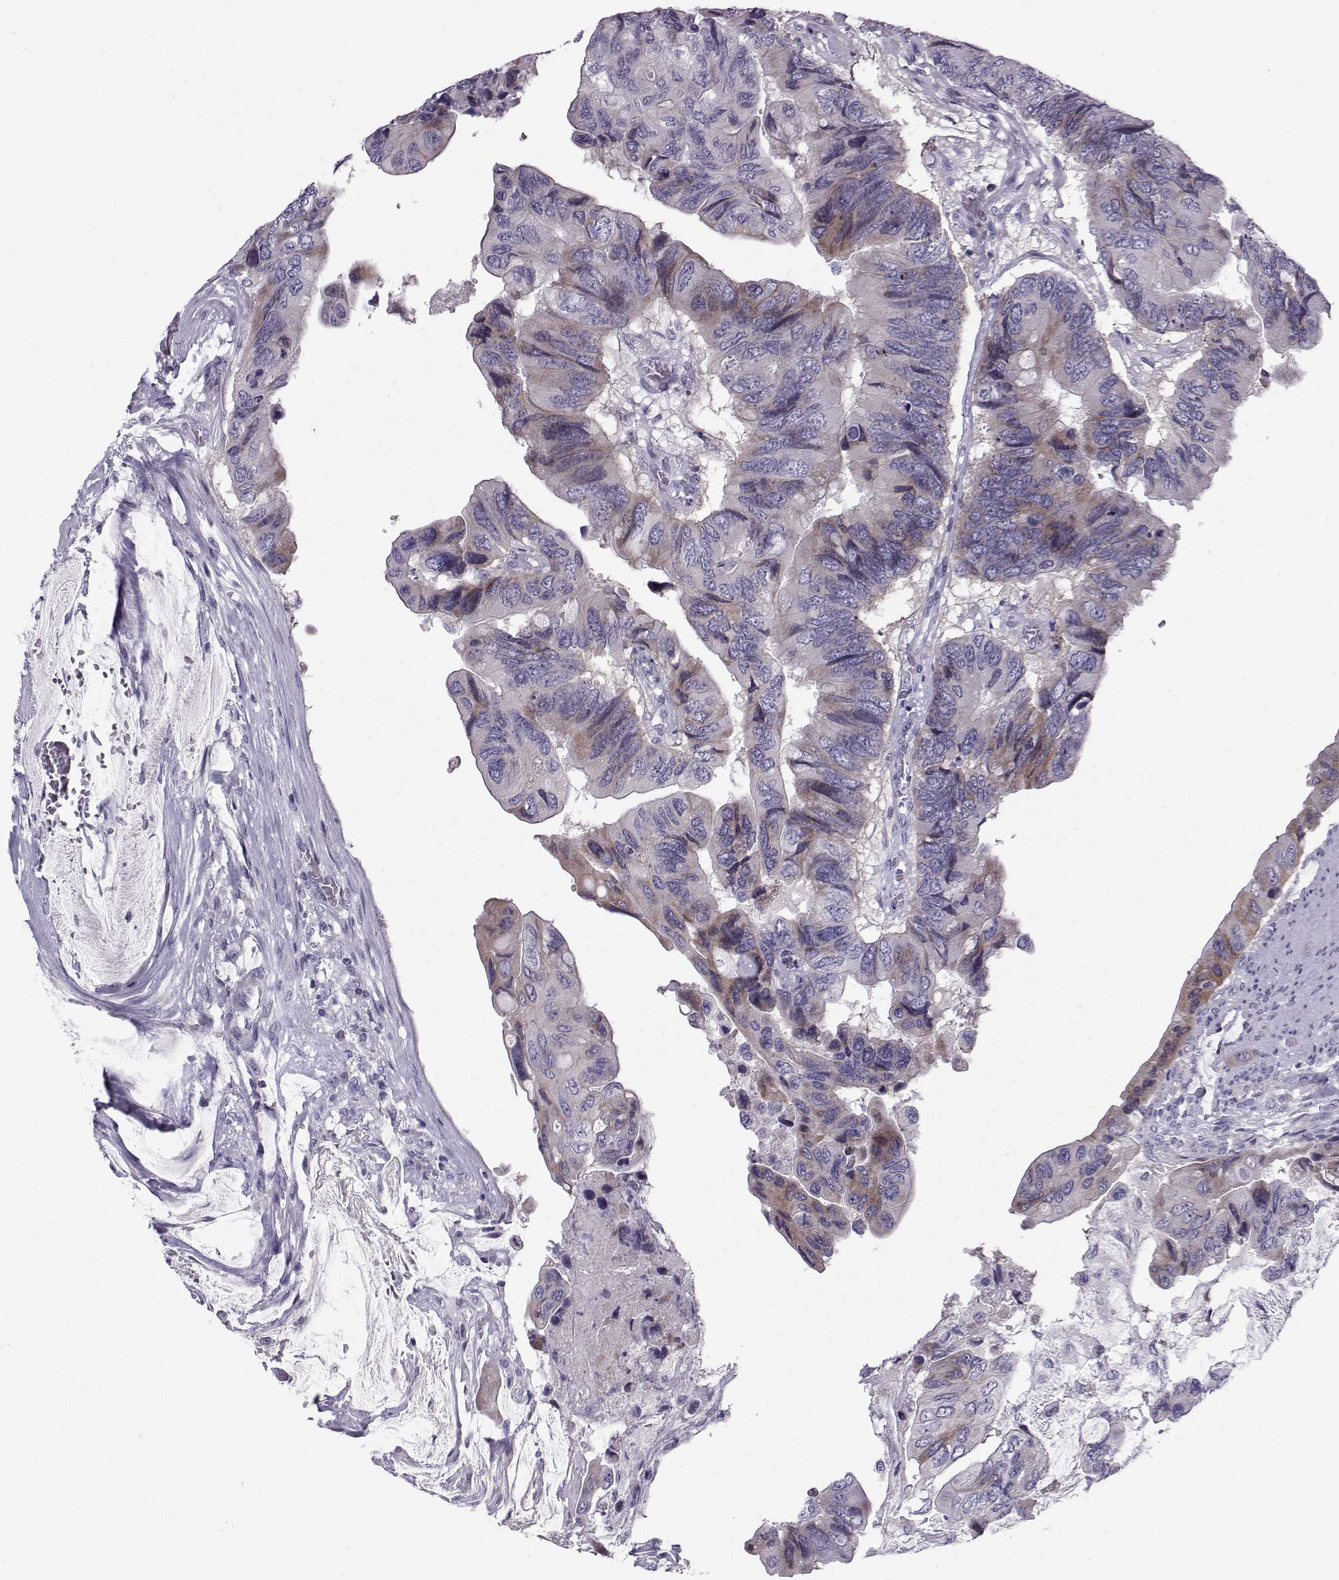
{"staining": {"intensity": "moderate", "quantity": "25%-75%", "location": "cytoplasmic/membranous"}, "tissue": "colorectal cancer", "cell_type": "Tumor cells", "image_type": "cancer", "snomed": [{"axis": "morphology", "description": "Adenocarcinoma, NOS"}, {"axis": "topography", "description": "Rectum"}], "caption": "IHC histopathology image of human colorectal cancer (adenocarcinoma) stained for a protein (brown), which exhibits medium levels of moderate cytoplasmic/membranous positivity in approximately 25%-75% of tumor cells.", "gene": "DMRT3", "patient": {"sex": "male", "age": 63}}